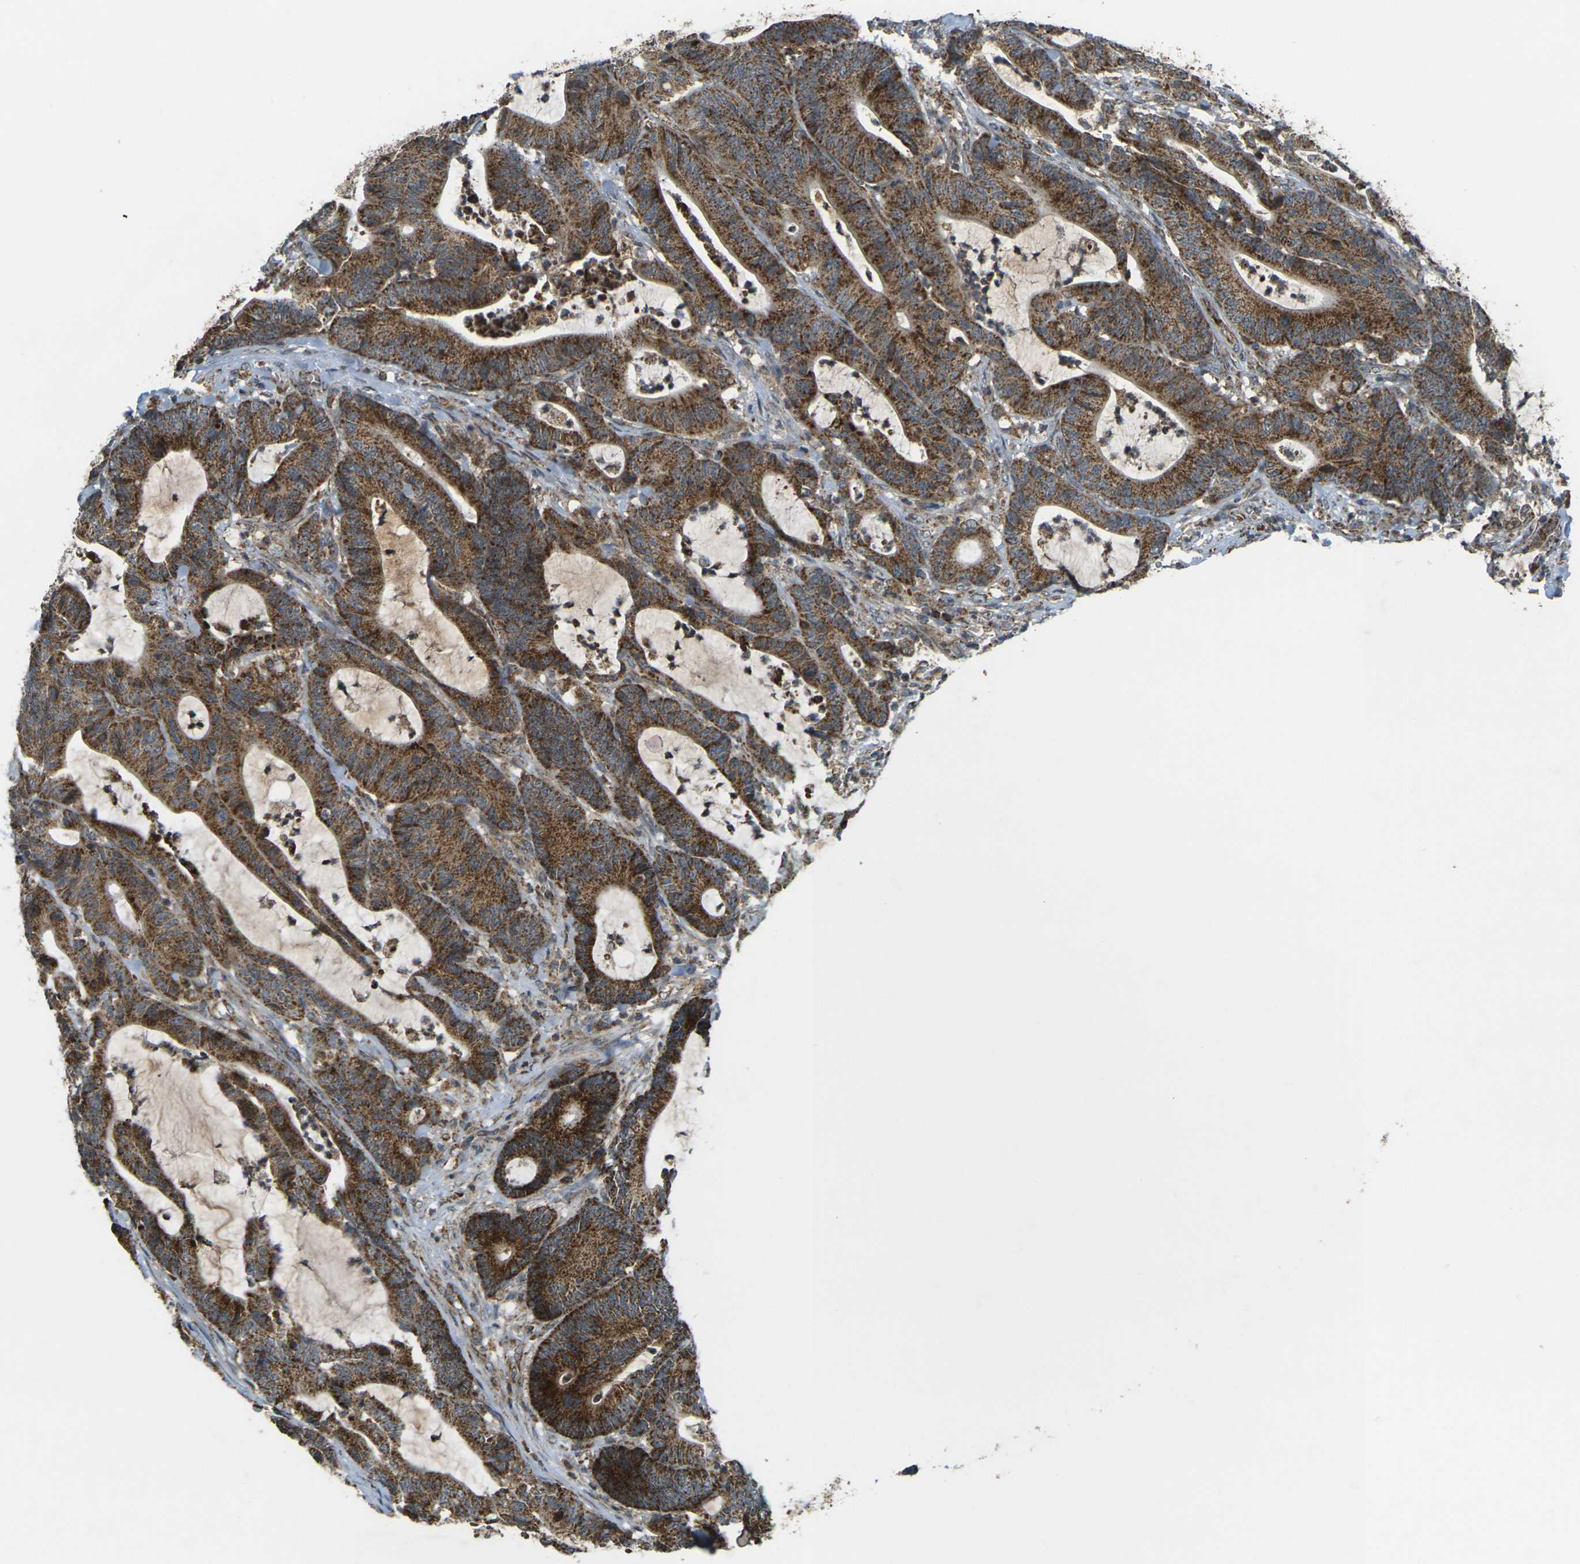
{"staining": {"intensity": "moderate", "quantity": ">75%", "location": "cytoplasmic/membranous"}, "tissue": "colorectal cancer", "cell_type": "Tumor cells", "image_type": "cancer", "snomed": [{"axis": "morphology", "description": "Adenocarcinoma, NOS"}, {"axis": "topography", "description": "Colon"}], "caption": "Immunohistochemistry (IHC) image of neoplastic tissue: colorectal cancer stained using IHC displays medium levels of moderate protein expression localized specifically in the cytoplasmic/membranous of tumor cells, appearing as a cytoplasmic/membranous brown color.", "gene": "IGF1R", "patient": {"sex": "female", "age": 84}}